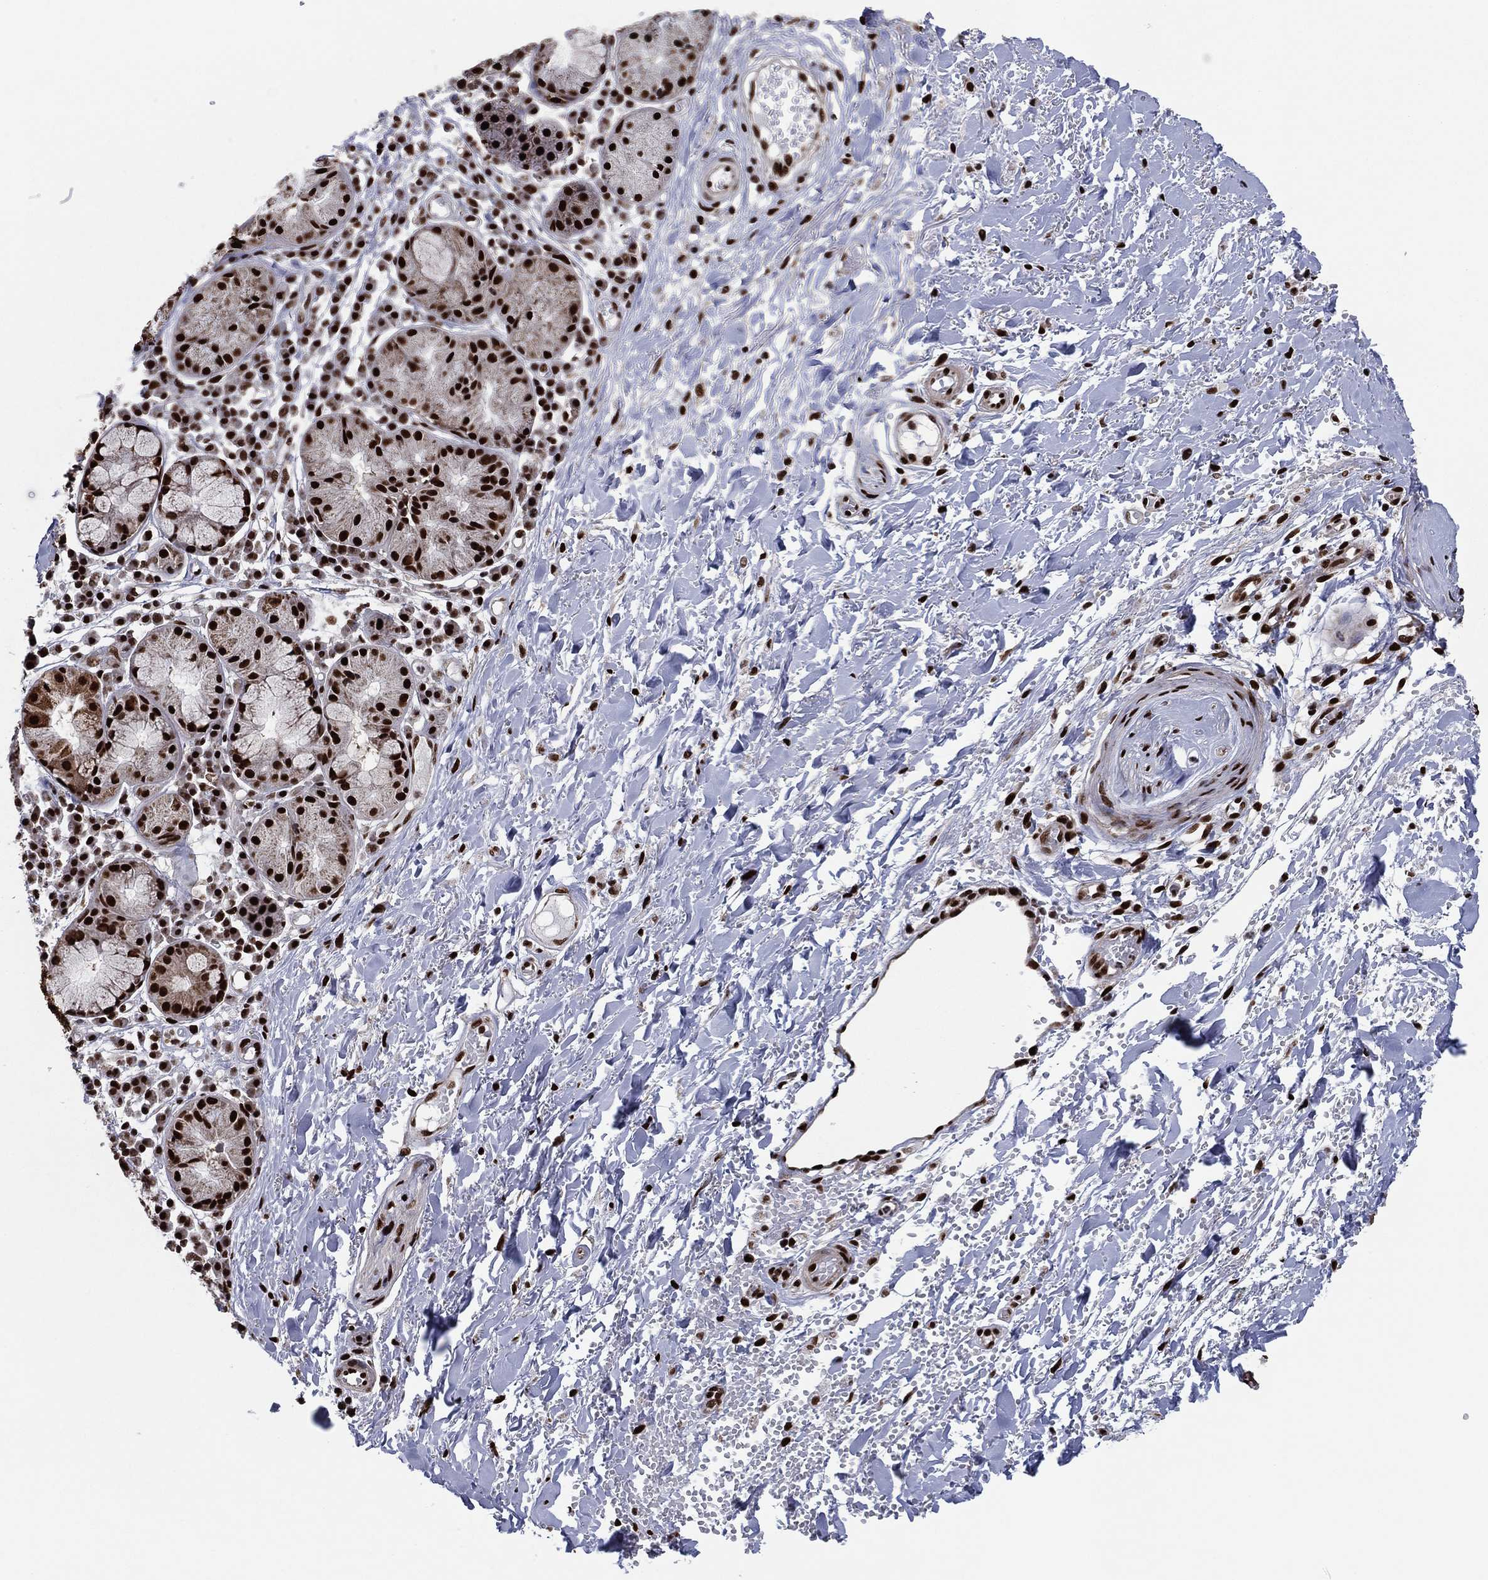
{"staining": {"intensity": "negative", "quantity": "none", "location": "none"}, "tissue": "adipose tissue", "cell_type": "Adipocytes", "image_type": "normal", "snomed": [{"axis": "morphology", "description": "Normal tissue, NOS"}, {"axis": "topography", "description": "Cartilage tissue"}], "caption": "The micrograph reveals no significant staining in adipocytes of adipose tissue. (Brightfield microscopy of DAB immunohistochemistry at high magnification).", "gene": "TP53BP1", "patient": {"sex": "male", "age": 81}}